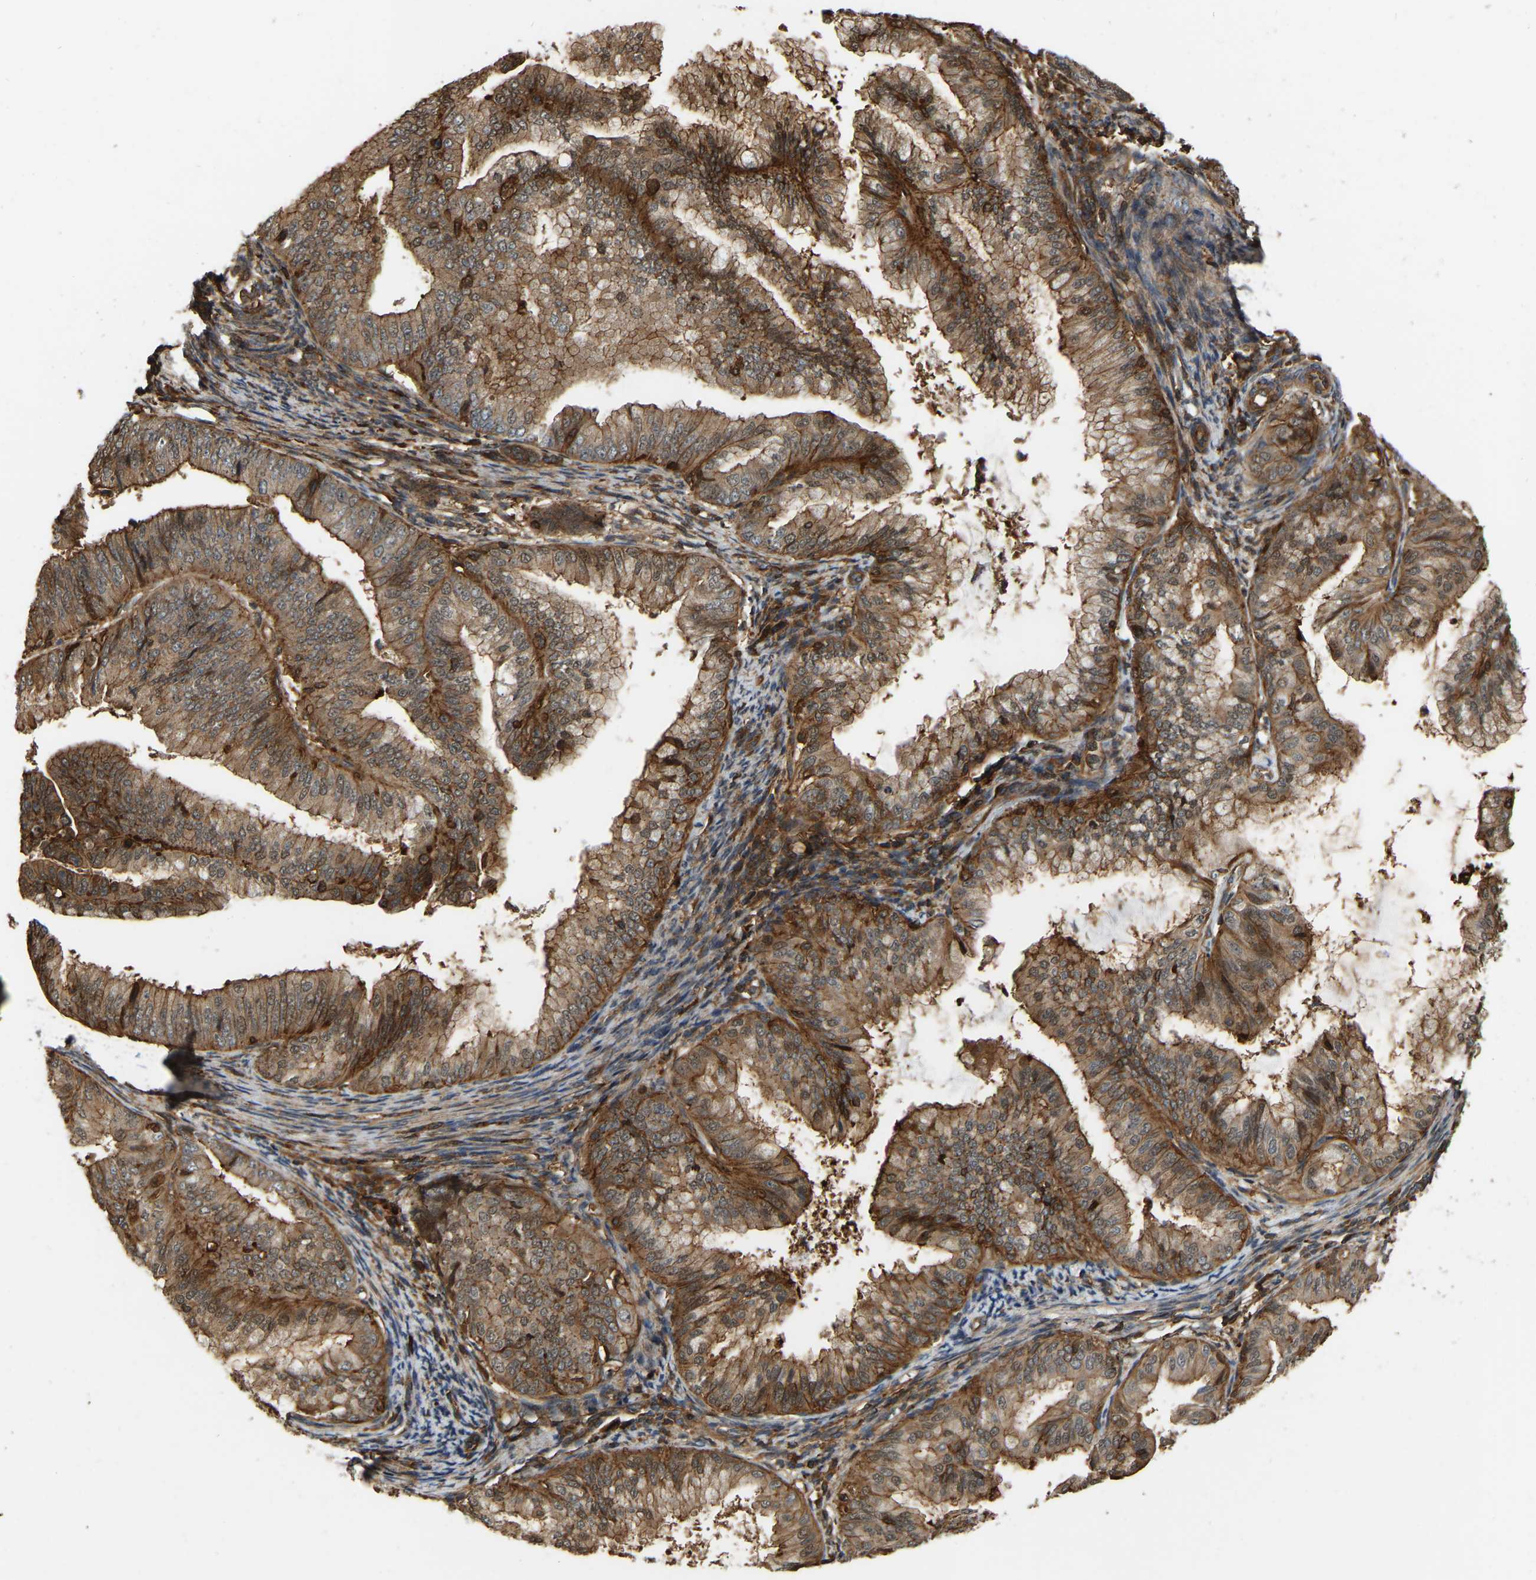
{"staining": {"intensity": "moderate", "quantity": ">75%", "location": "cytoplasmic/membranous"}, "tissue": "endometrial cancer", "cell_type": "Tumor cells", "image_type": "cancer", "snomed": [{"axis": "morphology", "description": "Adenocarcinoma, NOS"}, {"axis": "topography", "description": "Endometrium"}], "caption": "Endometrial cancer was stained to show a protein in brown. There is medium levels of moderate cytoplasmic/membranous expression in approximately >75% of tumor cells. Ihc stains the protein in brown and the nuclei are stained blue.", "gene": "SAMD9L", "patient": {"sex": "female", "age": 63}}